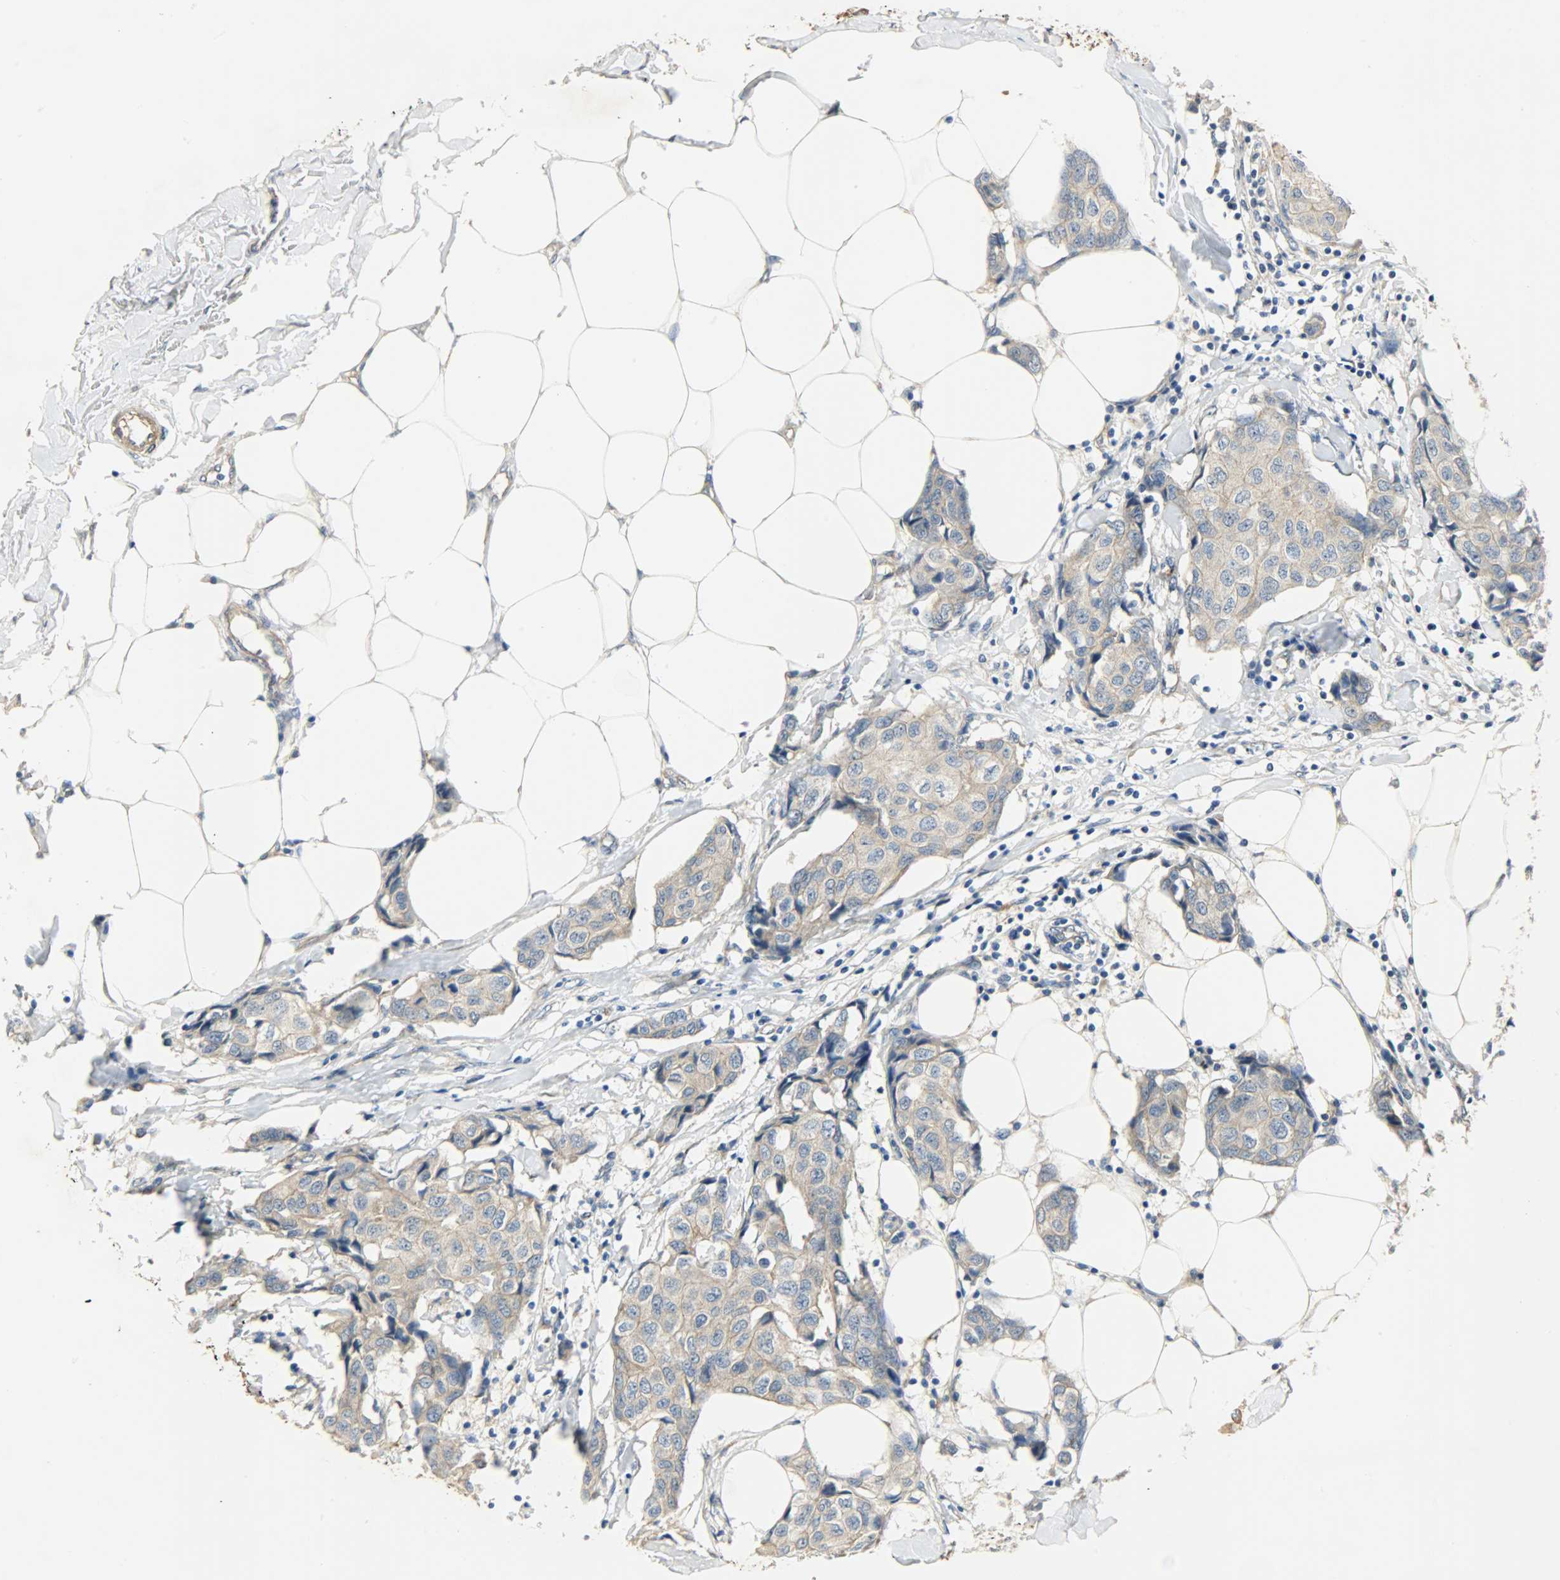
{"staining": {"intensity": "weak", "quantity": ">75%", "location": "cytoplasmic/membranous"}, "tissue": "breast cancer", "cell_type": "Tumor cells", "image_type": "cancer", "snomed": [{"axis": "morphology", "description": "Duct carcinoma"}, {"axis": "topography", "description": "Breast"}], "caption": "The immunohistochemical stain highlights weak cytoplasmic/membranous positivity in tumor cells of breast intraductal carcinoma tissue.", "gene": "KIAA1217", "patient": {"sex": "female", "age": 80}}